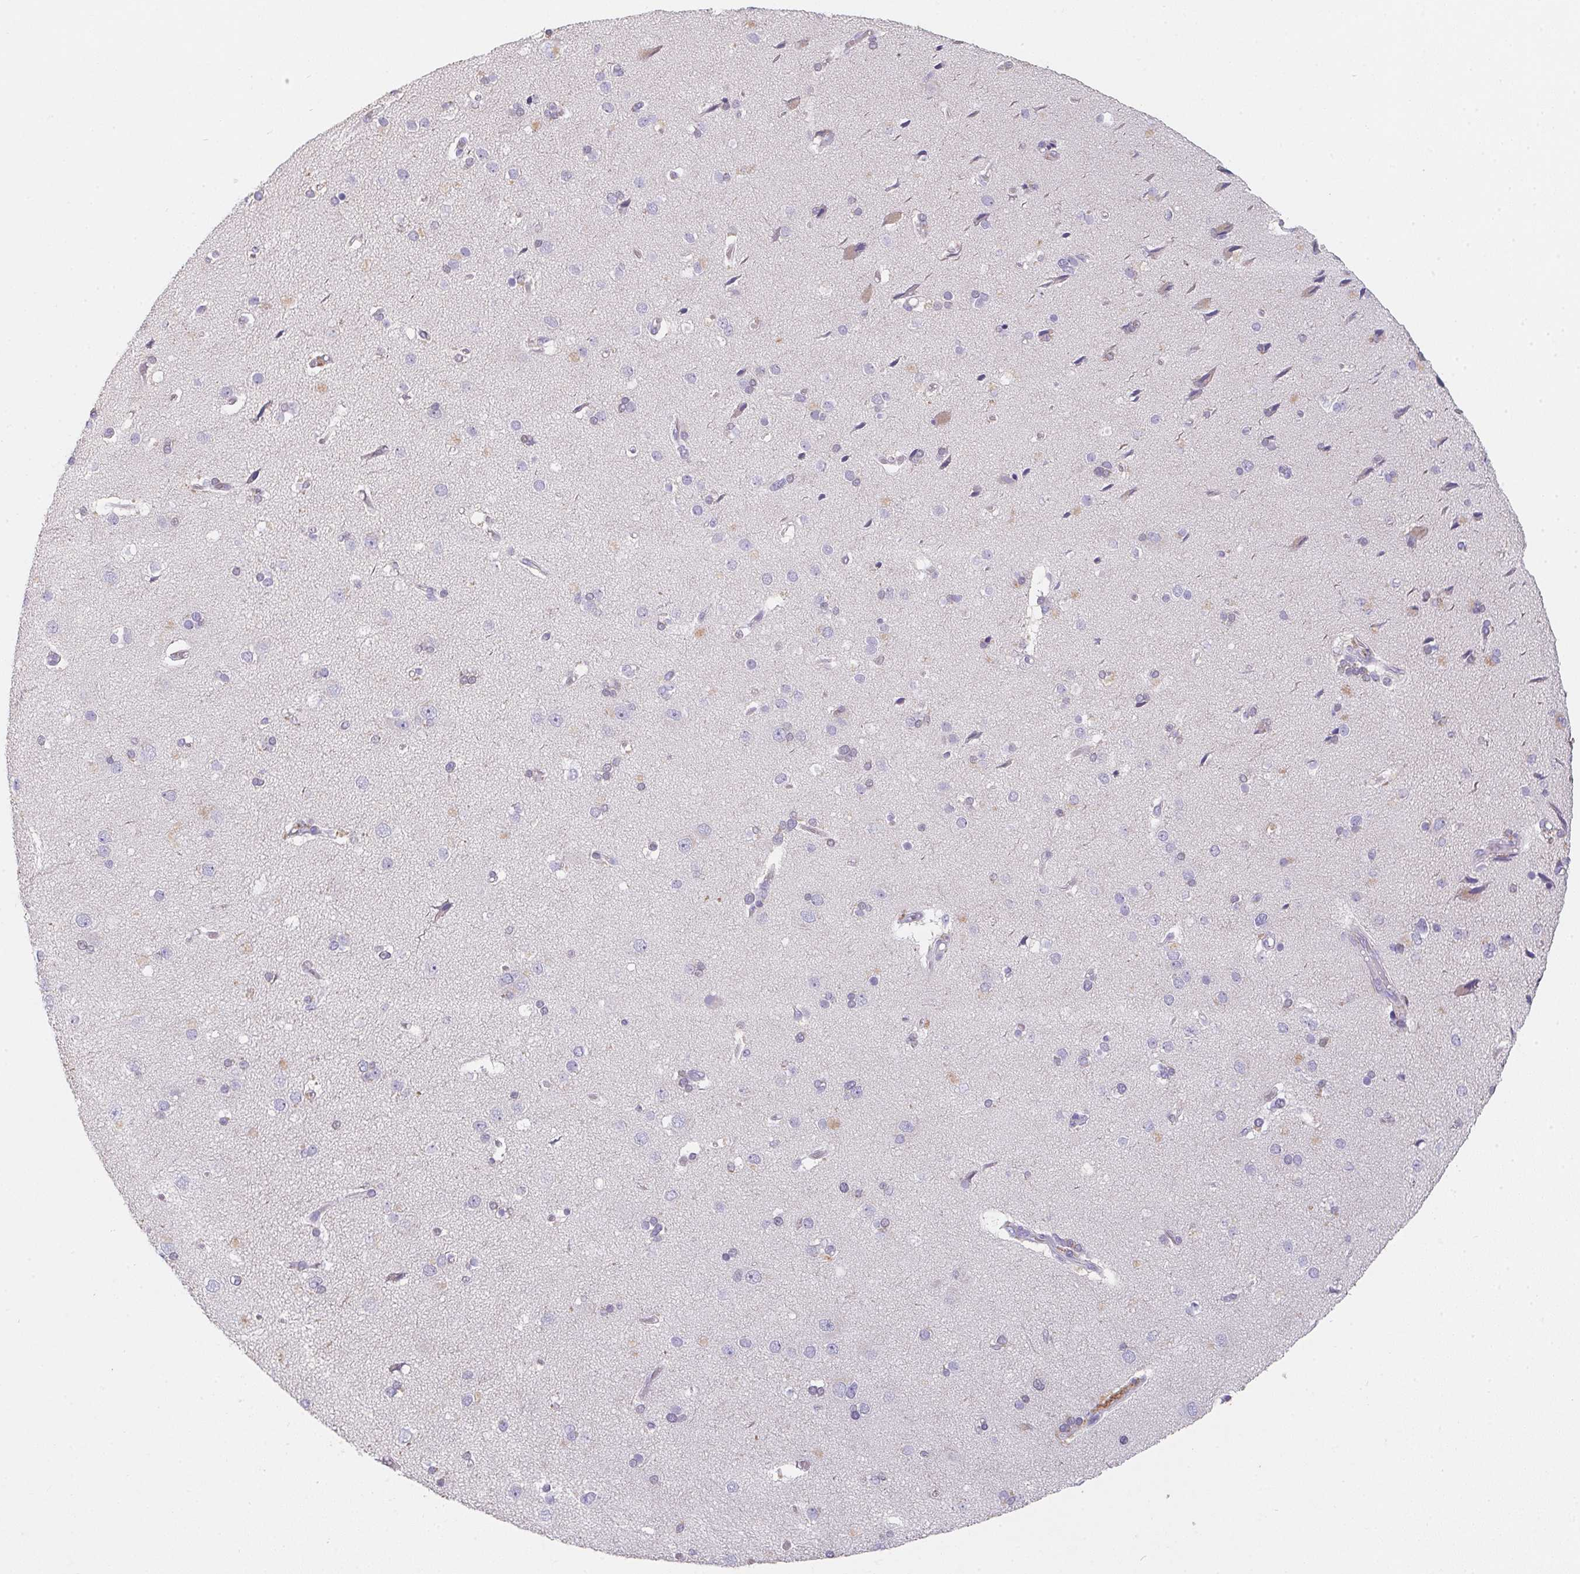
{"staining": {"intensity": "negative", "quantity": "none", "location": "none"}, "tissue": "cerebral cortex", "cell_type": "Endothelial cells", "image_type": "normal", "snomed": [{"axis": "morphology", "description": "Normal tissue, NOS"}, {"axis": "morphology", "description": "Glioma, malignant, High grade"}, {"axis": "topography", "description": "Cerebral cortex"}], "caption": "Immunohistochemistry image of unremarkable cerebral cortex: human cerebral cortex stained with DAB (3,3'-diaminobenzidine) demonstrates no significant protein staining in endothelial cells.", "gene": "DCD", "patient": {"sex": "male", "age": 71}}